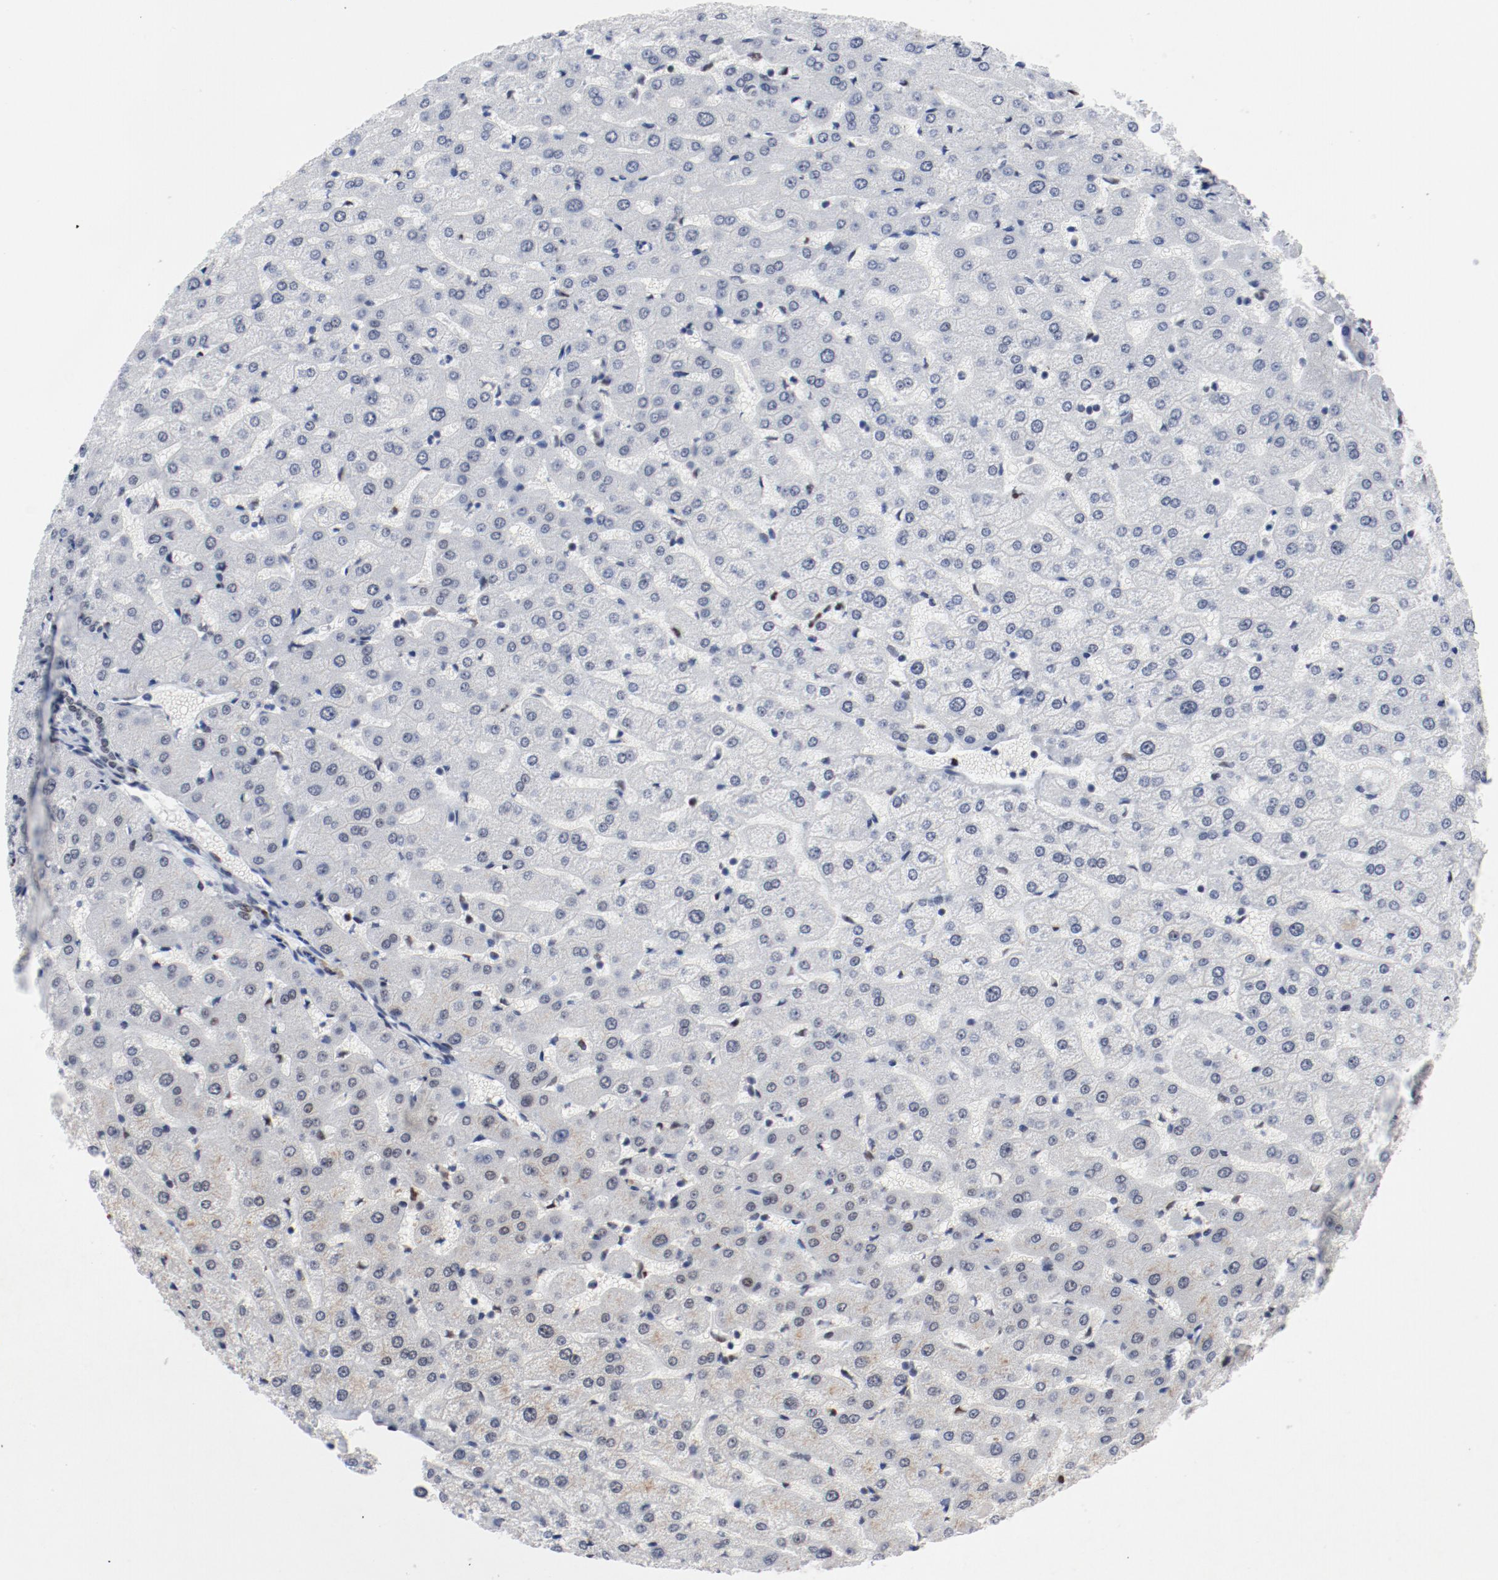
{"staining": {"intensity": "weak", "quantity": "<25%", "location": "nuclear"}, "tissue": "liver", "cell_type": "Cholangiocytes", "image_type": "normal", "snomed": [{"axis": "morphology", "description": "Normal tissue, NOS"}, {"axis": "morphology", "description": "Fibrosis, NOS"}, {"axis": "topography", "description": "Liver"}], "caption": "DAB (3,3'-diaminobenzidine) immunohistochemical staining of unremarkable liver reveals no significant staining in cholangiocytes. The staining is performed using DAB brown chromogen with nuclei counter-stained in using hematoxylin.", "gene": "POLD1", "patient": {"sex": "female", "age": 29}}